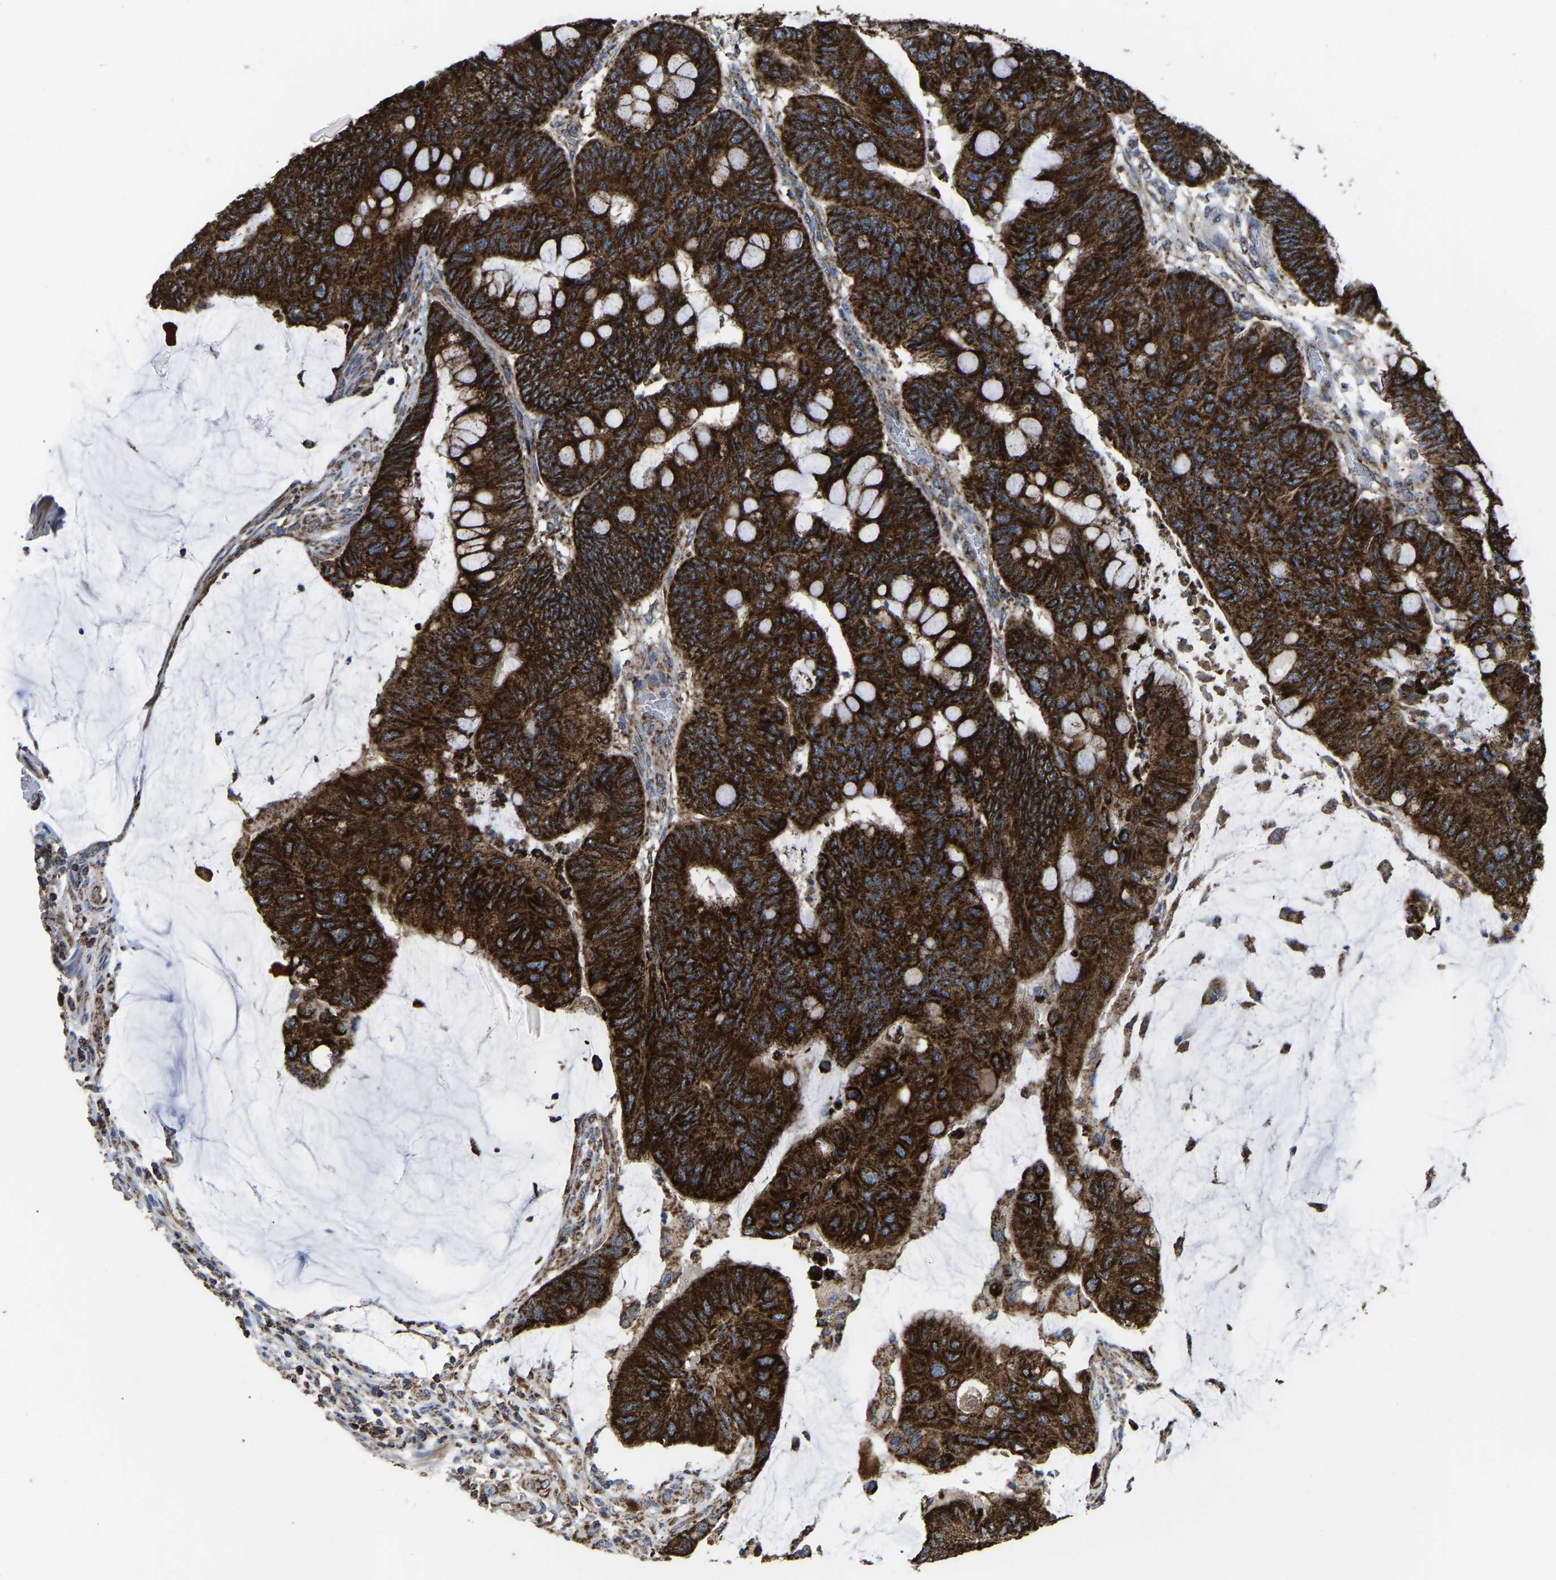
{"staining": {"intensity": "strong", "quantity": ">75%", "location": "cytoplasmic/membranous"}, "tissue": "colorectal cancer", "cell_type": "Tumor cells", "image_type": "cancer", "snomed": [{"axis": "morphology", "description": "Normal tissue, NOS"}, {"axis": "morphology", "description": "Adenocarcinoma, NOS"}, {"axis": "topography", "description": "Rectum"}], "caption": "Immunohistochemical staining of human colorectal cancer (adenocarcinoma) shows strong cytoplasmic/membranous protein expression in about >75% of tumor cells.", "gene": "ETFA", "patient": {"sex": "male", "age": 92}}